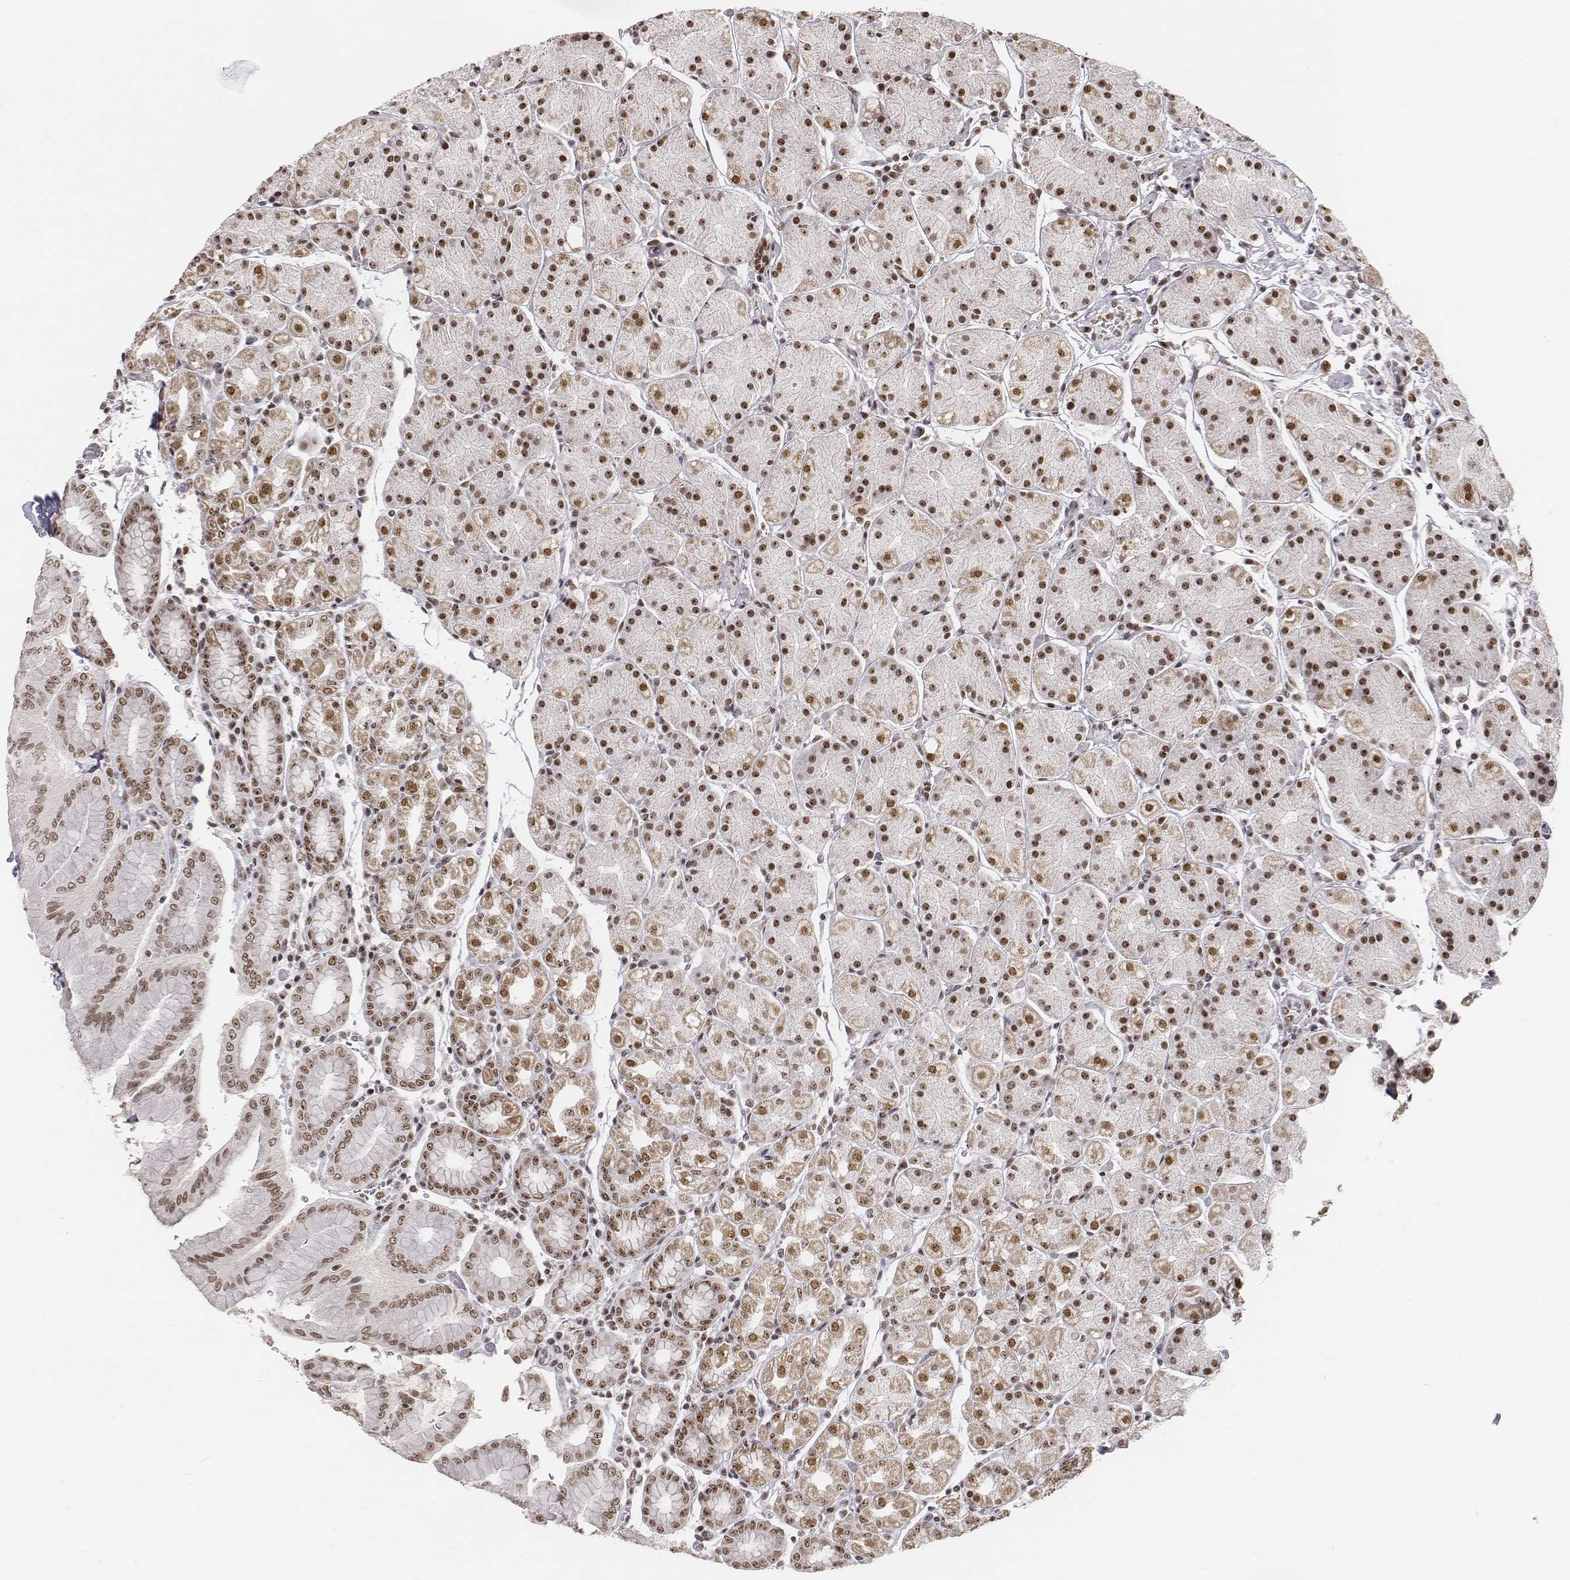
{"staining": {"intensity": "moderate", "quantity": ">75%", "location": "nuclear"}, "tissue": "stomach", "cell_type": "Glandular cells", "image_type": "normal", "snomed": [{"axis": "morphology", "description": "Normal tissue, NOS"}, {"axis": "topography", "description": "Stomach"}], "caption": "IHC staining of unremarkable stomach, which reveals medium levels of moderate nuclear expression in approximately >75% of glandular cells indicating moderate nuclear protein expression. The staining was performed using DAB (3,3'-diaminobenzidine) (brown) for protein detection and nuclei were counterstained in hematoxylin (blue).", "gene": "PHF6", "patient": {"sex": "male", "age": 54}}